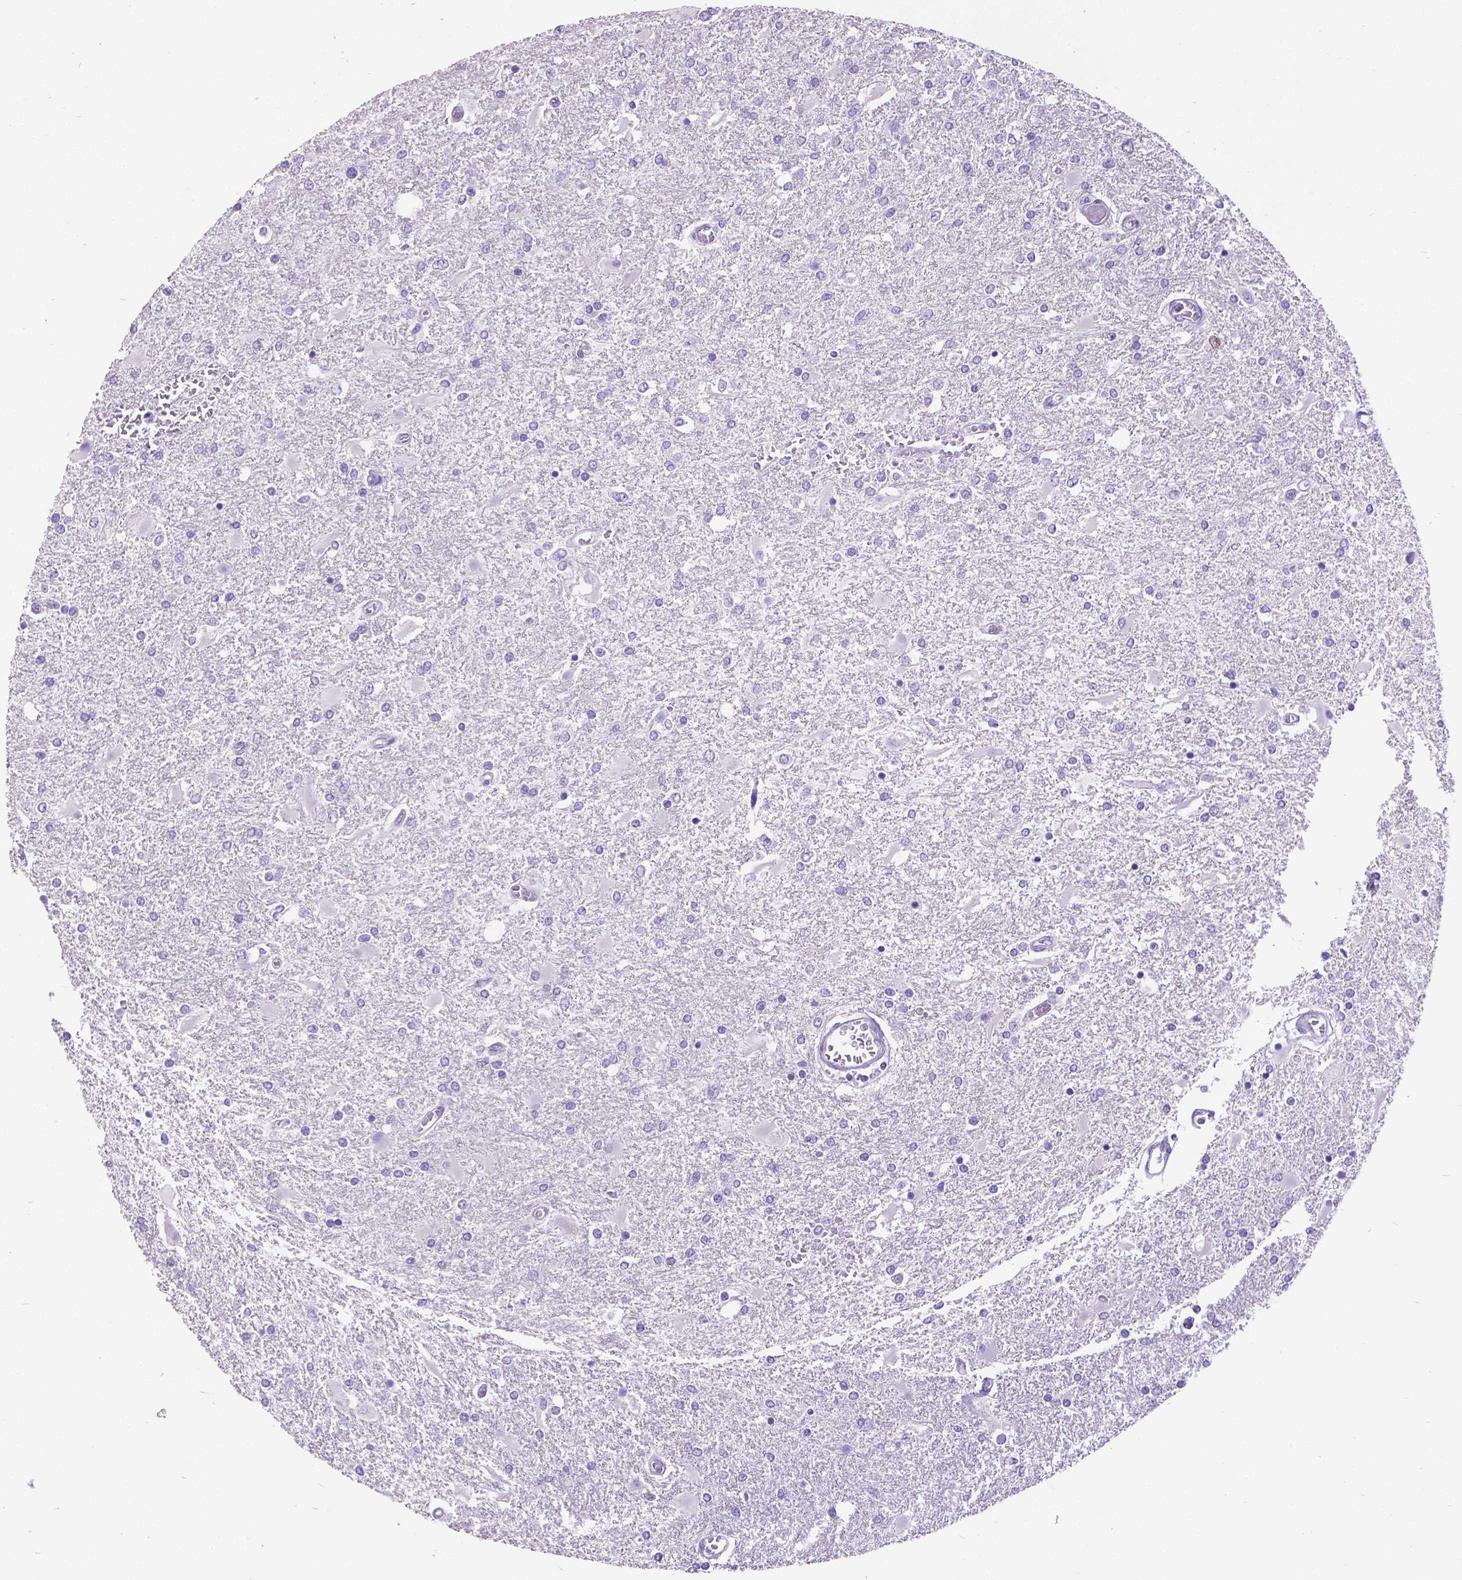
{"staining": {"intensity": "negative", "quantity": "none", "location": "none"}, "tissue": "glioma", "cell_type": "Tumor cells", "image_type": "cancer", "snomed": [{"axis": "morphology", "description": "Glioma, malignant, High grade"}, {"axis": "topography", "description": "Cerebral cortex"}], "caption": "The photomicrograph exhibits no significant staining in tumor cells of malignant glioma (high-grade). The staining is performed using DAB (3,3'-diaminobenzidine) brown chromogen with nuclei counter-stained in using hematoxylin.", "gene": "SATB2", "patient": {"sex": "male", "age": 79}}